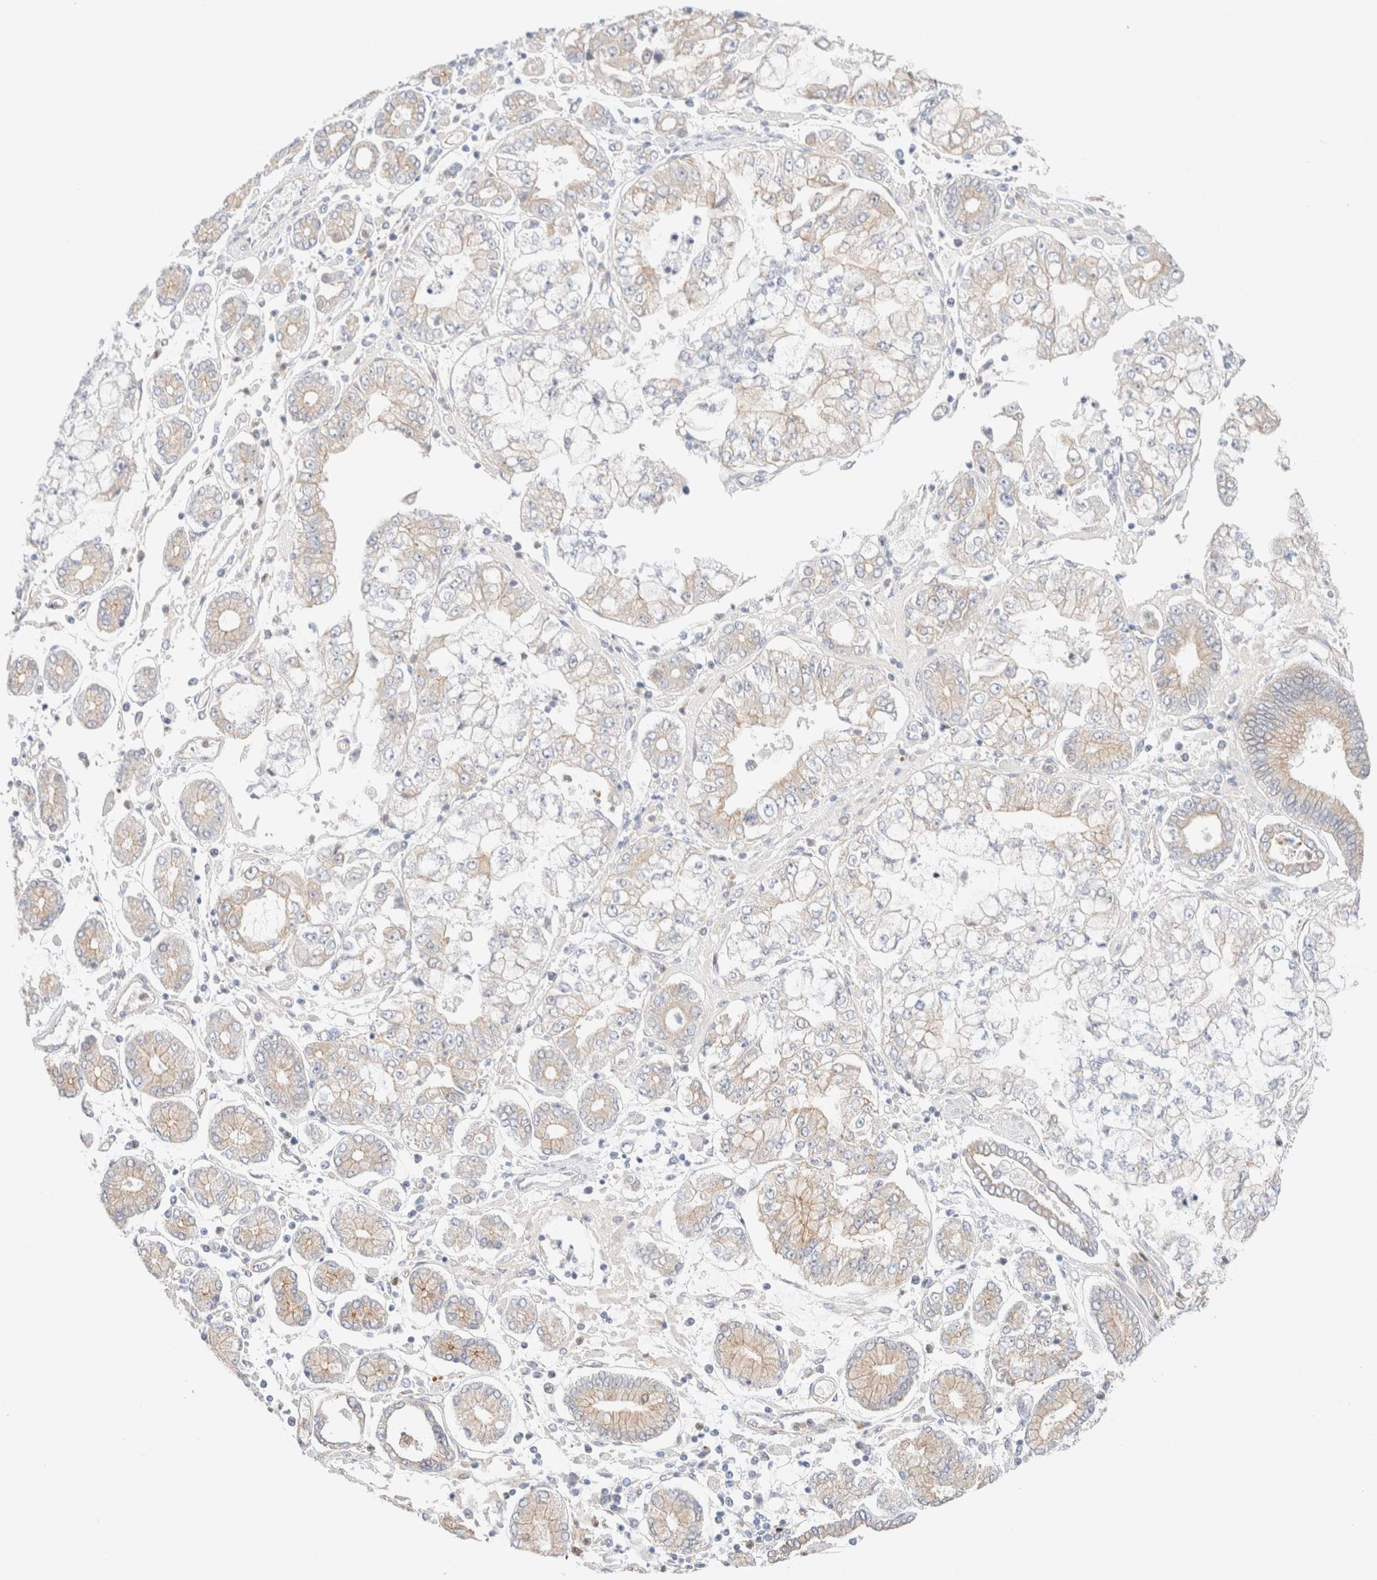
{"staining": {"intensity": "weak", "quantity": "<25%", "location": "cytoplasmic/membranous"}, "tissue": "stomach cancer", "cell_type": "Tumor cells", "image_type": "cancer", "snomed": [{"axis": "morphology", "description": "Adenocarcinoma, NOS"}, {"axis": "topography", "description": "Stomach"}], "caption": "There is no significant positivity in tumor cells of stomach cancer.", "gene": "UNC13B", "patient": {"sex": "male", "age": 76}}